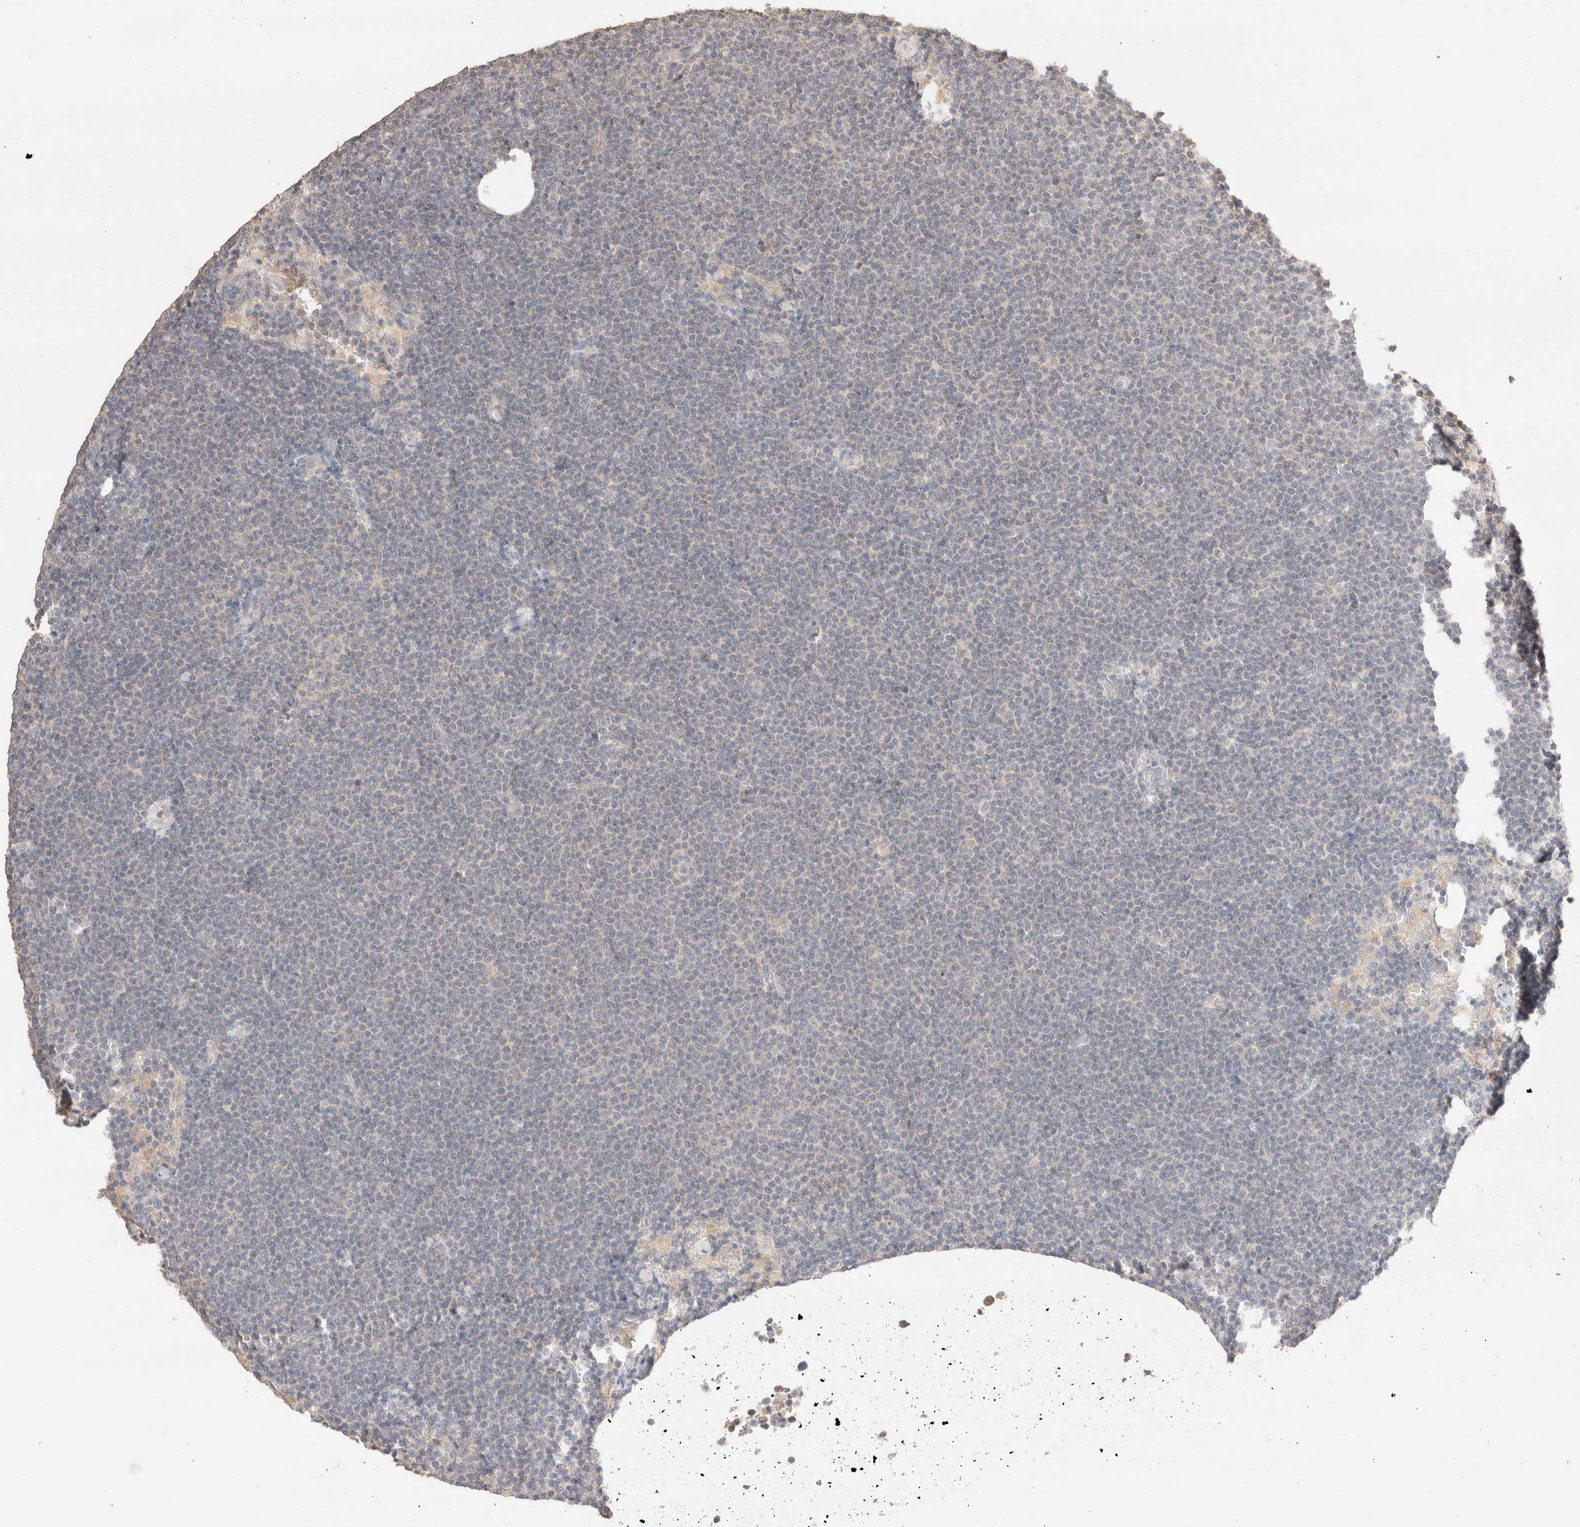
{"staining": {"intensity": "negative", "quantity": "none", "location": "none"}, "tissue": "lymphoma", "cell_type": "Tumor cells", "image_type": "cancer", "snomed": [{"axis": "morphology", "description": "Malignant lymphoma, non-Hodgkin's type, Low grade"}, {"axis": "topography", "description": "Lymph node"}], "caption": "Immunohistochemical staining of low-grade malignant lymphoma, non-Hodgkin's type exhibits no significant staining in tumor cells.", "gene": "TRIM41", "patient": {"sex": "female", "age": 53}}